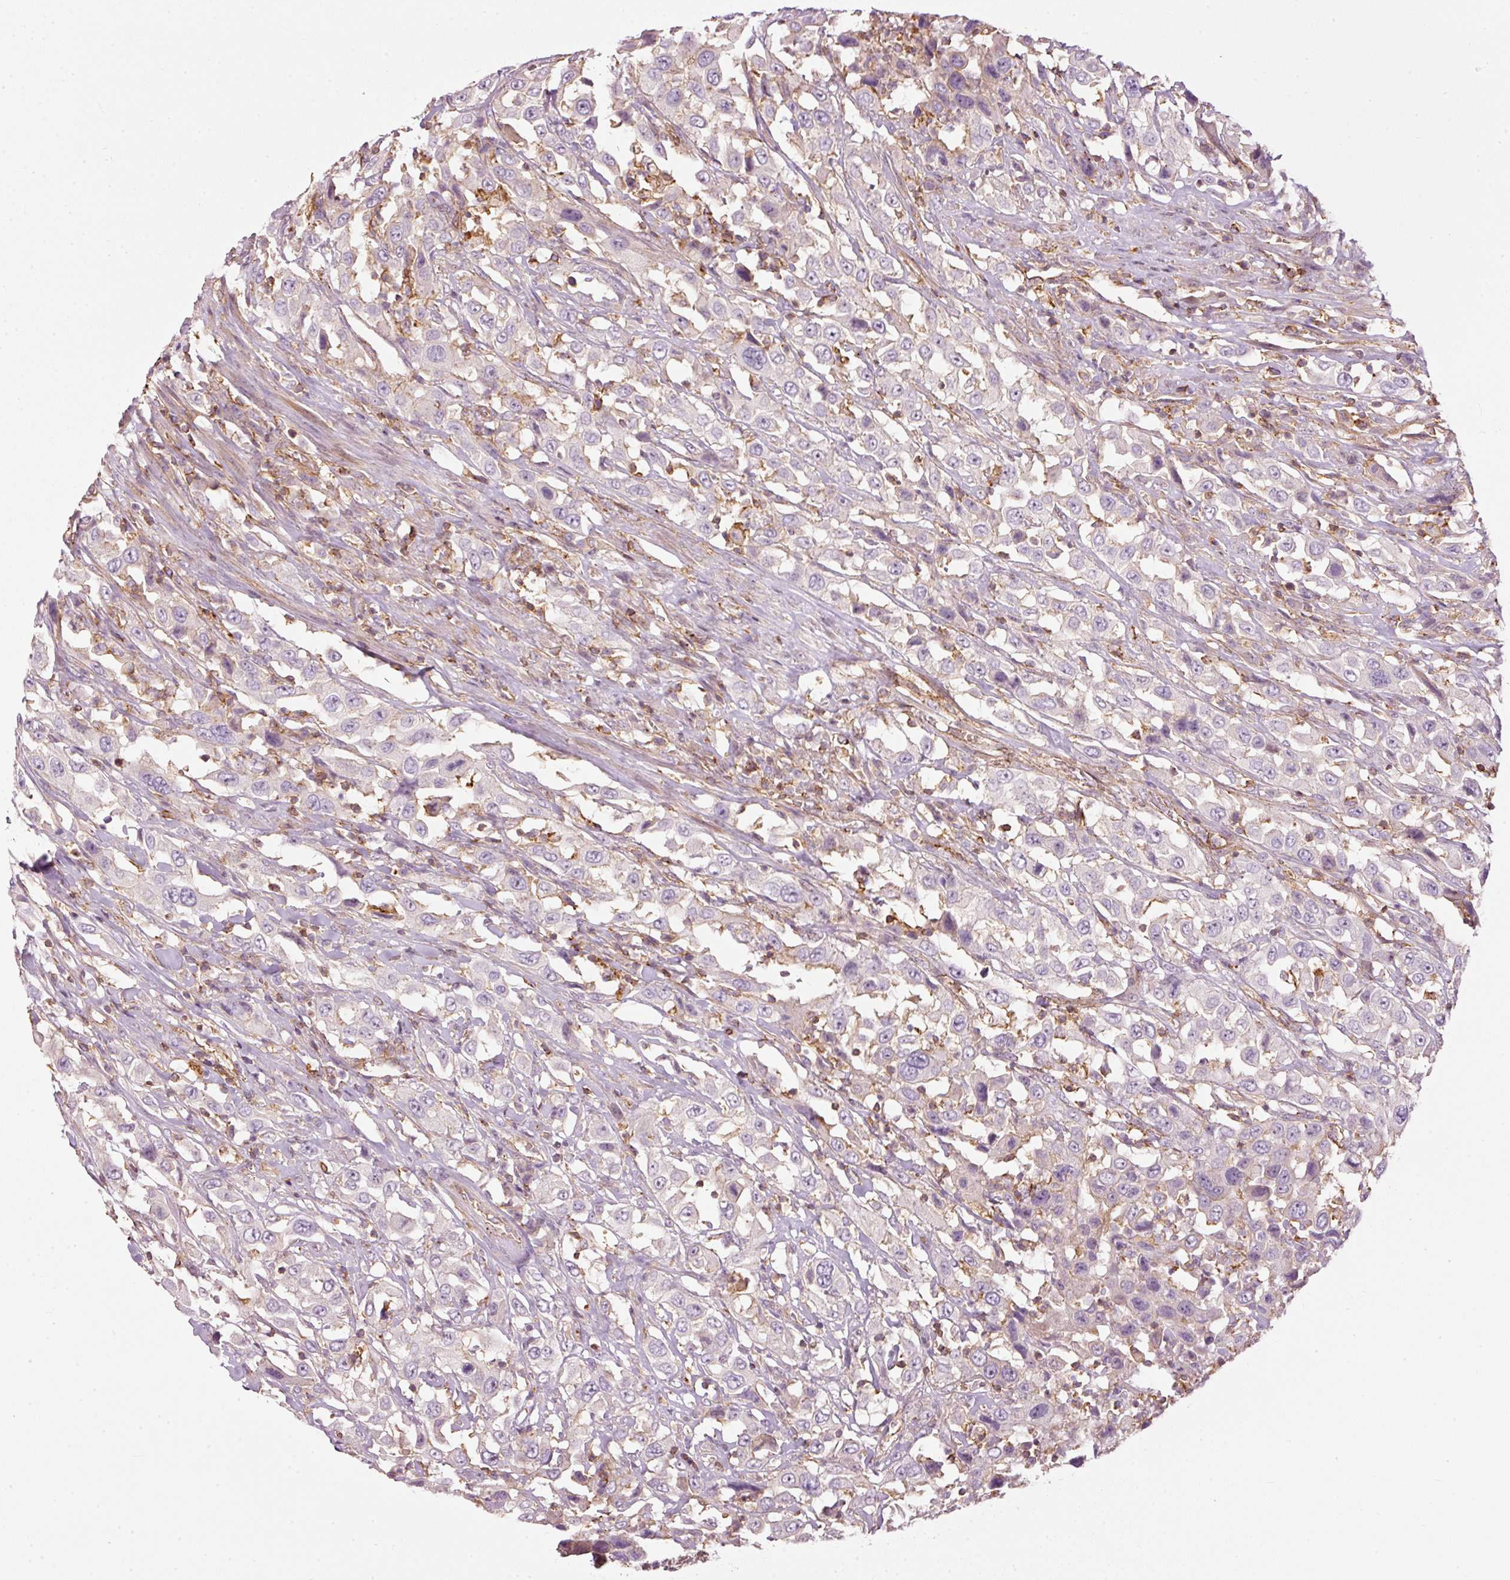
{"staining": {"intensity": "negative", "quantity": "none", "location": "none"}, "tissue": "urothelial cancer", "cell_type": "Tumor cells", "image_type": "cancer", "snomed": [{"axis": "morphology", "description": "Urothelial carcinoma, High grade"}, {"axis": "topography", "description": "Urinary bladder"}], "caption": "Immunohistochemical staining of urothelial carcinoma (high-grade) reveals no significant positivity in tumor cells.", "gene": "SIPA1", "patient": {"sex": "male", "age": 61}}